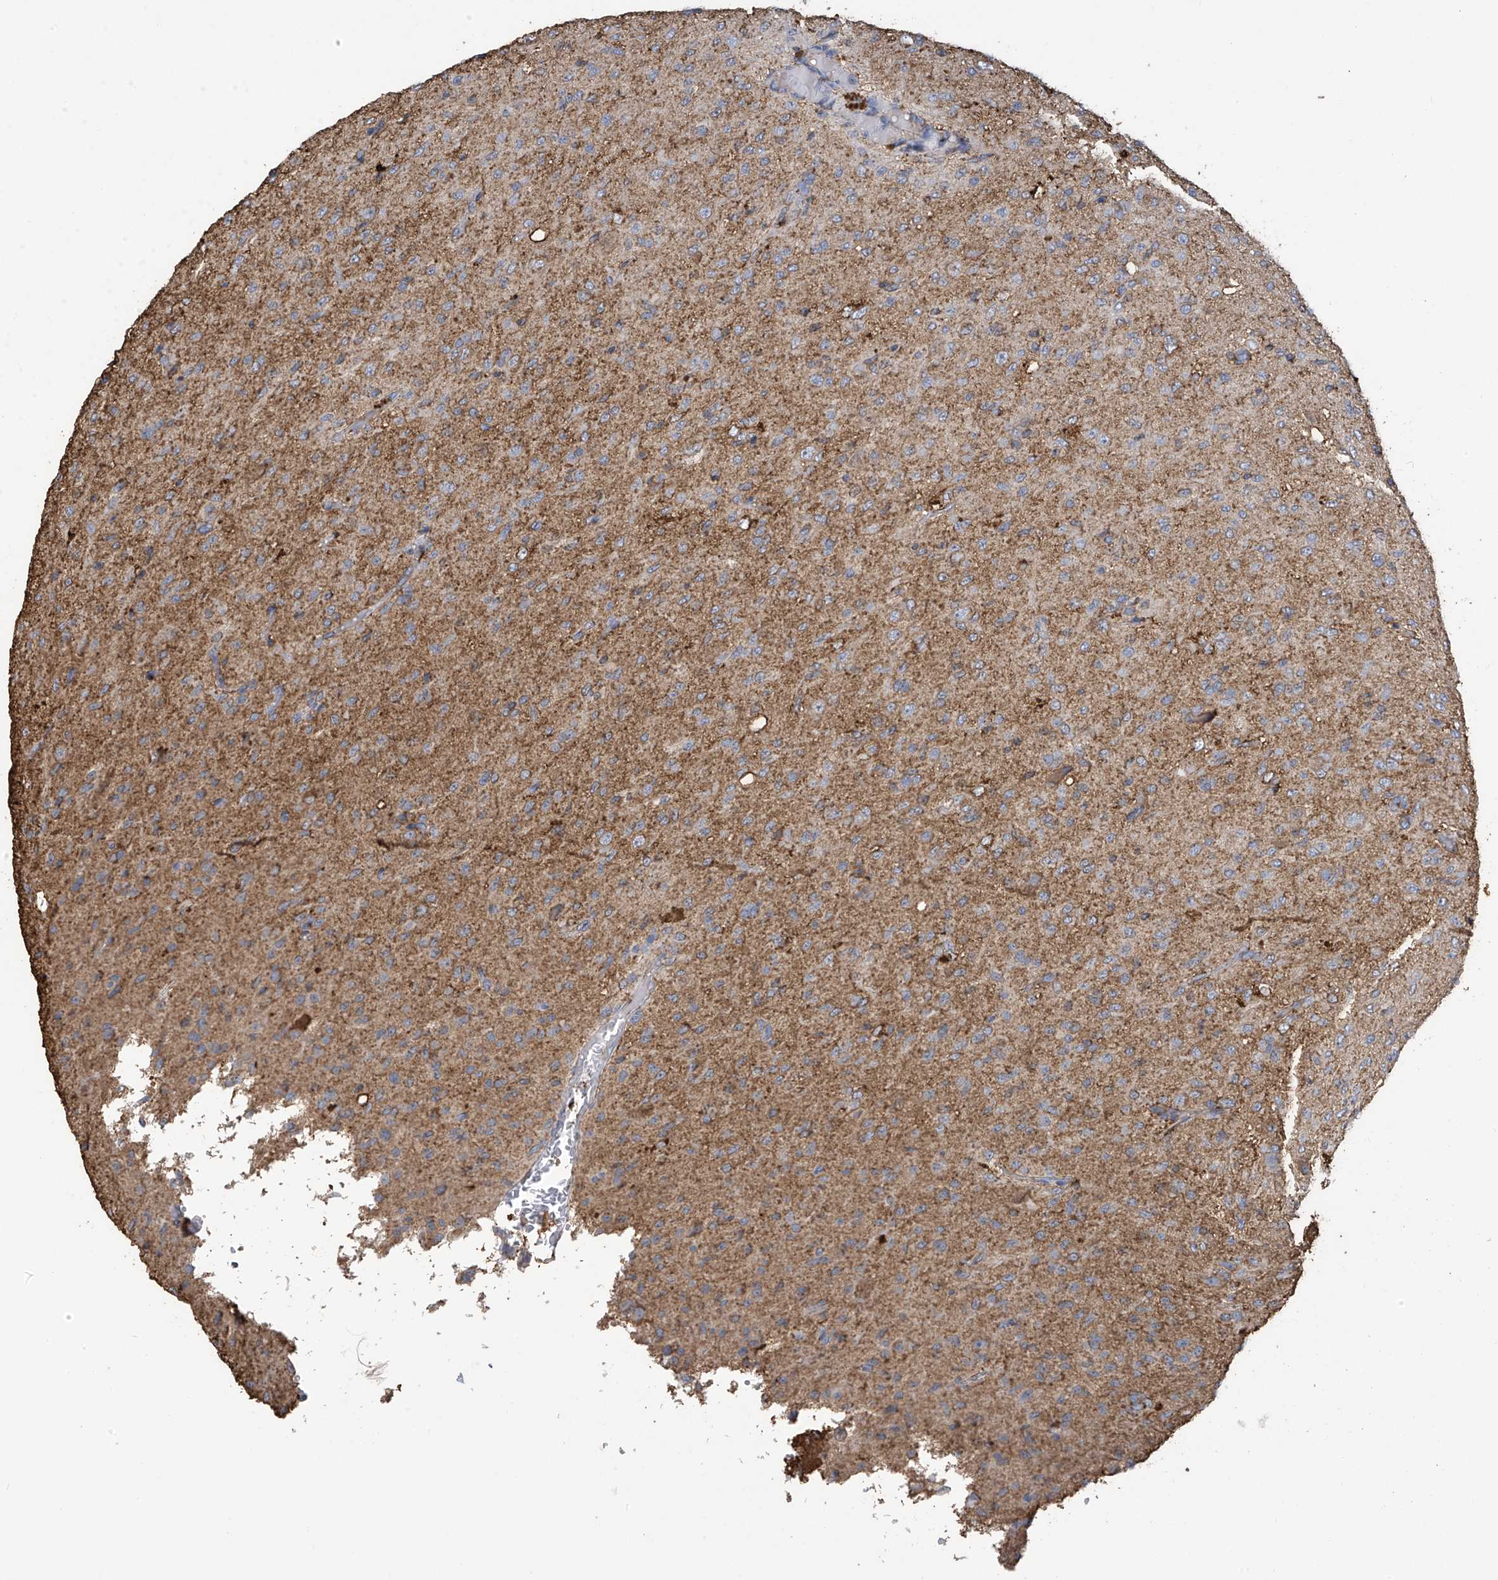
{"staining": {"intensity": "negative", "quantity": "none", "location": "none"}, "tissue": "glioma", "cell_type": "Tumor cells", "image_type": "cancer", "snomed": [{"axis": "morphology", "description": "Glioma, malignant, High grade"}, {"axis": "topography", "description": "Brain"}], "caption": "The immunohistochemistry (IHC) photomicrograph has no significant staining in tumor cells of glioma tissue.", "gene": "OGT", "patient": {"sex": "female", "age": 59}}